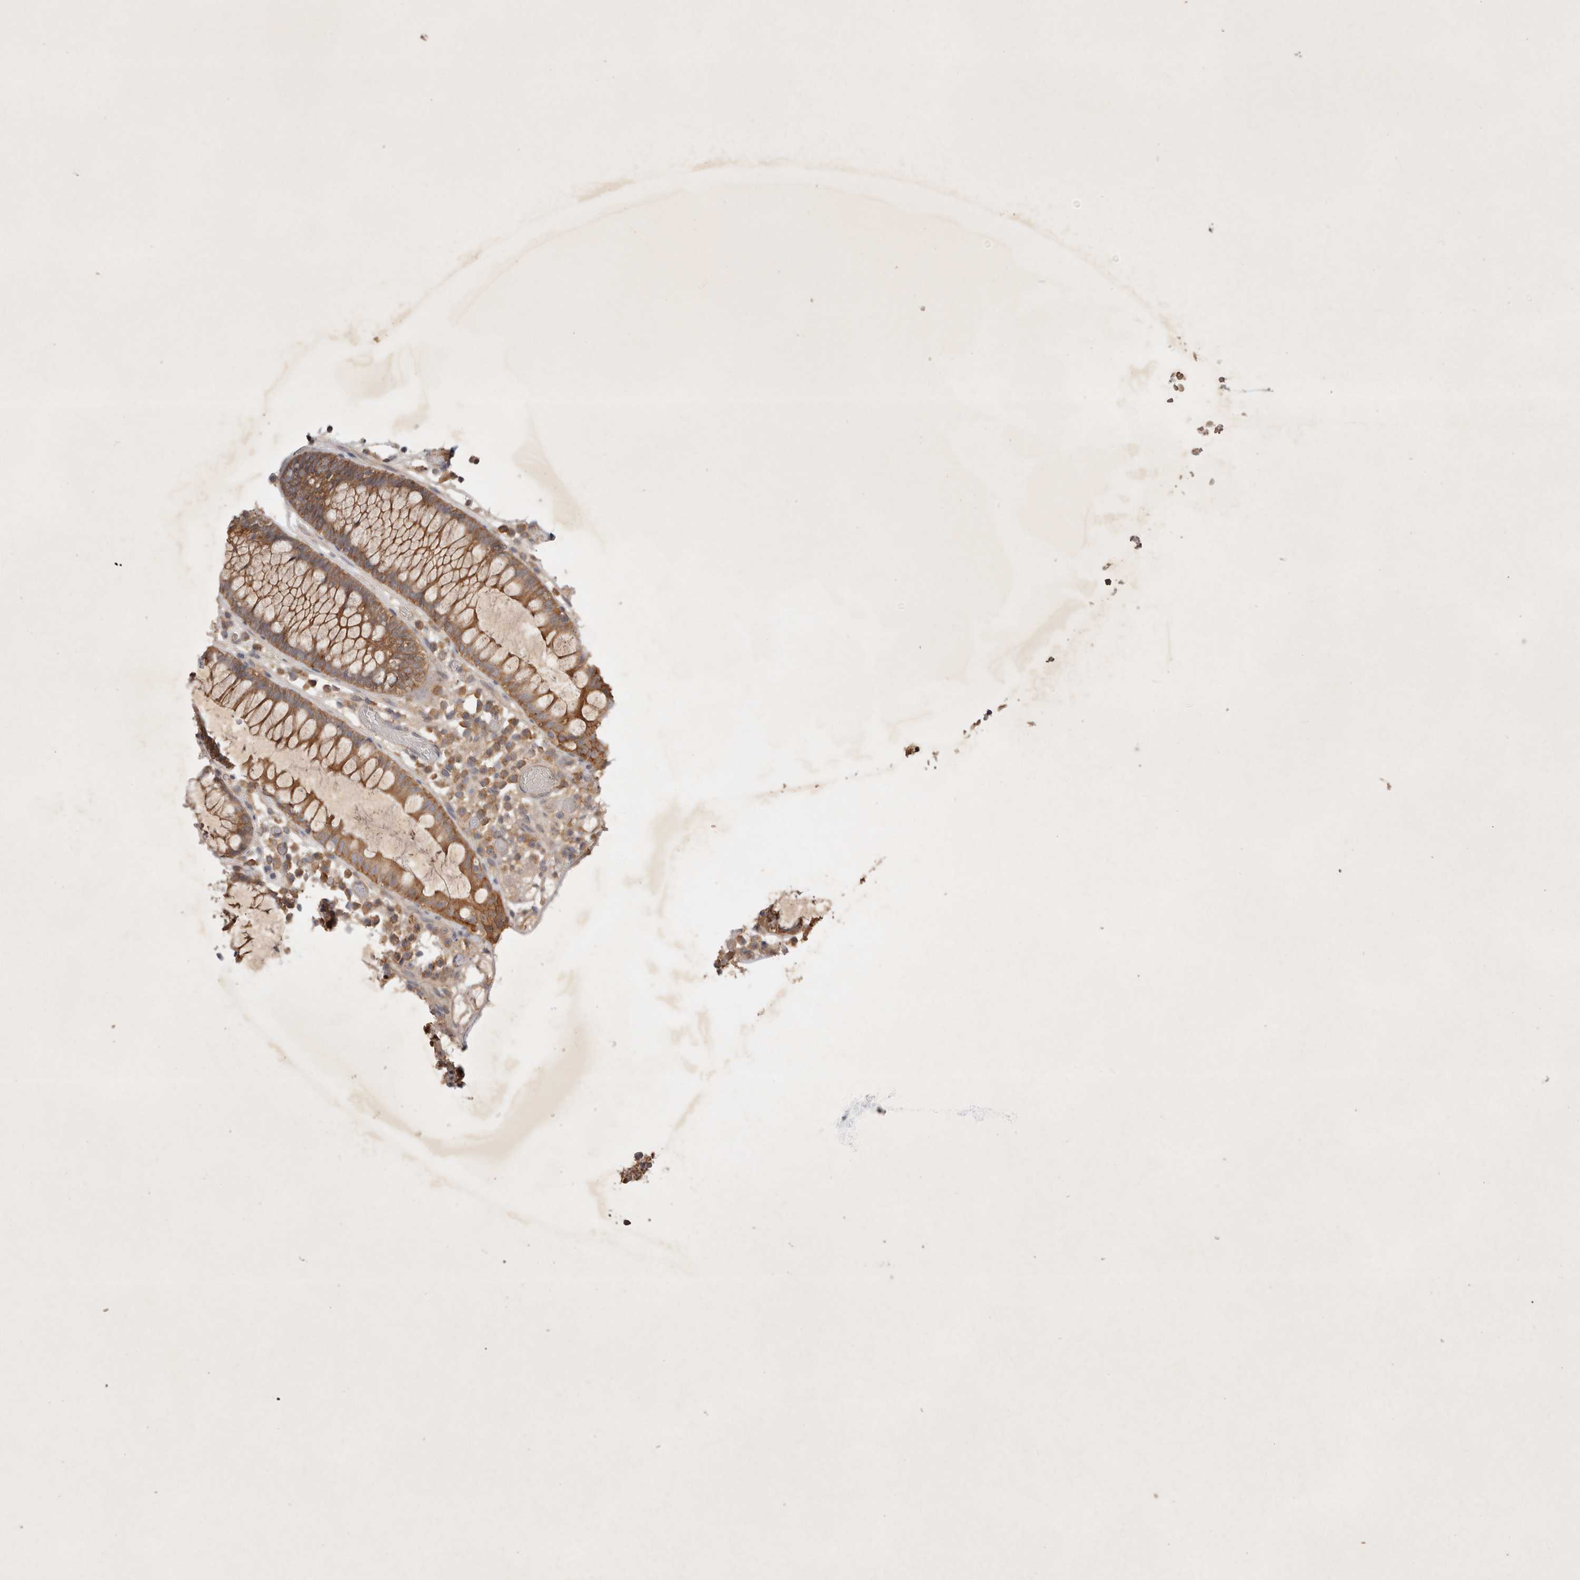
{"staining": {"intensity": "moderate", "quantity": ">75%", "location": "cytoplasmic/membranous"}, "tissue": "colon", "cell_type": "Endothelial cells", "image_type": "normal", "snomed": [{"axis": "morphology", "description": "Normal tissue, NOS"}, {"axis": "topography", "description": "Colon"}], "caption": "Brown immunohistochemical staining in normal colon reveals moderate cytoplasmic/membranous expression in approximately >75% of endothelial cells. Nuclei are stained in blue.", "gene": "YES1", "patient": {"sex": "male", "age": 14}}